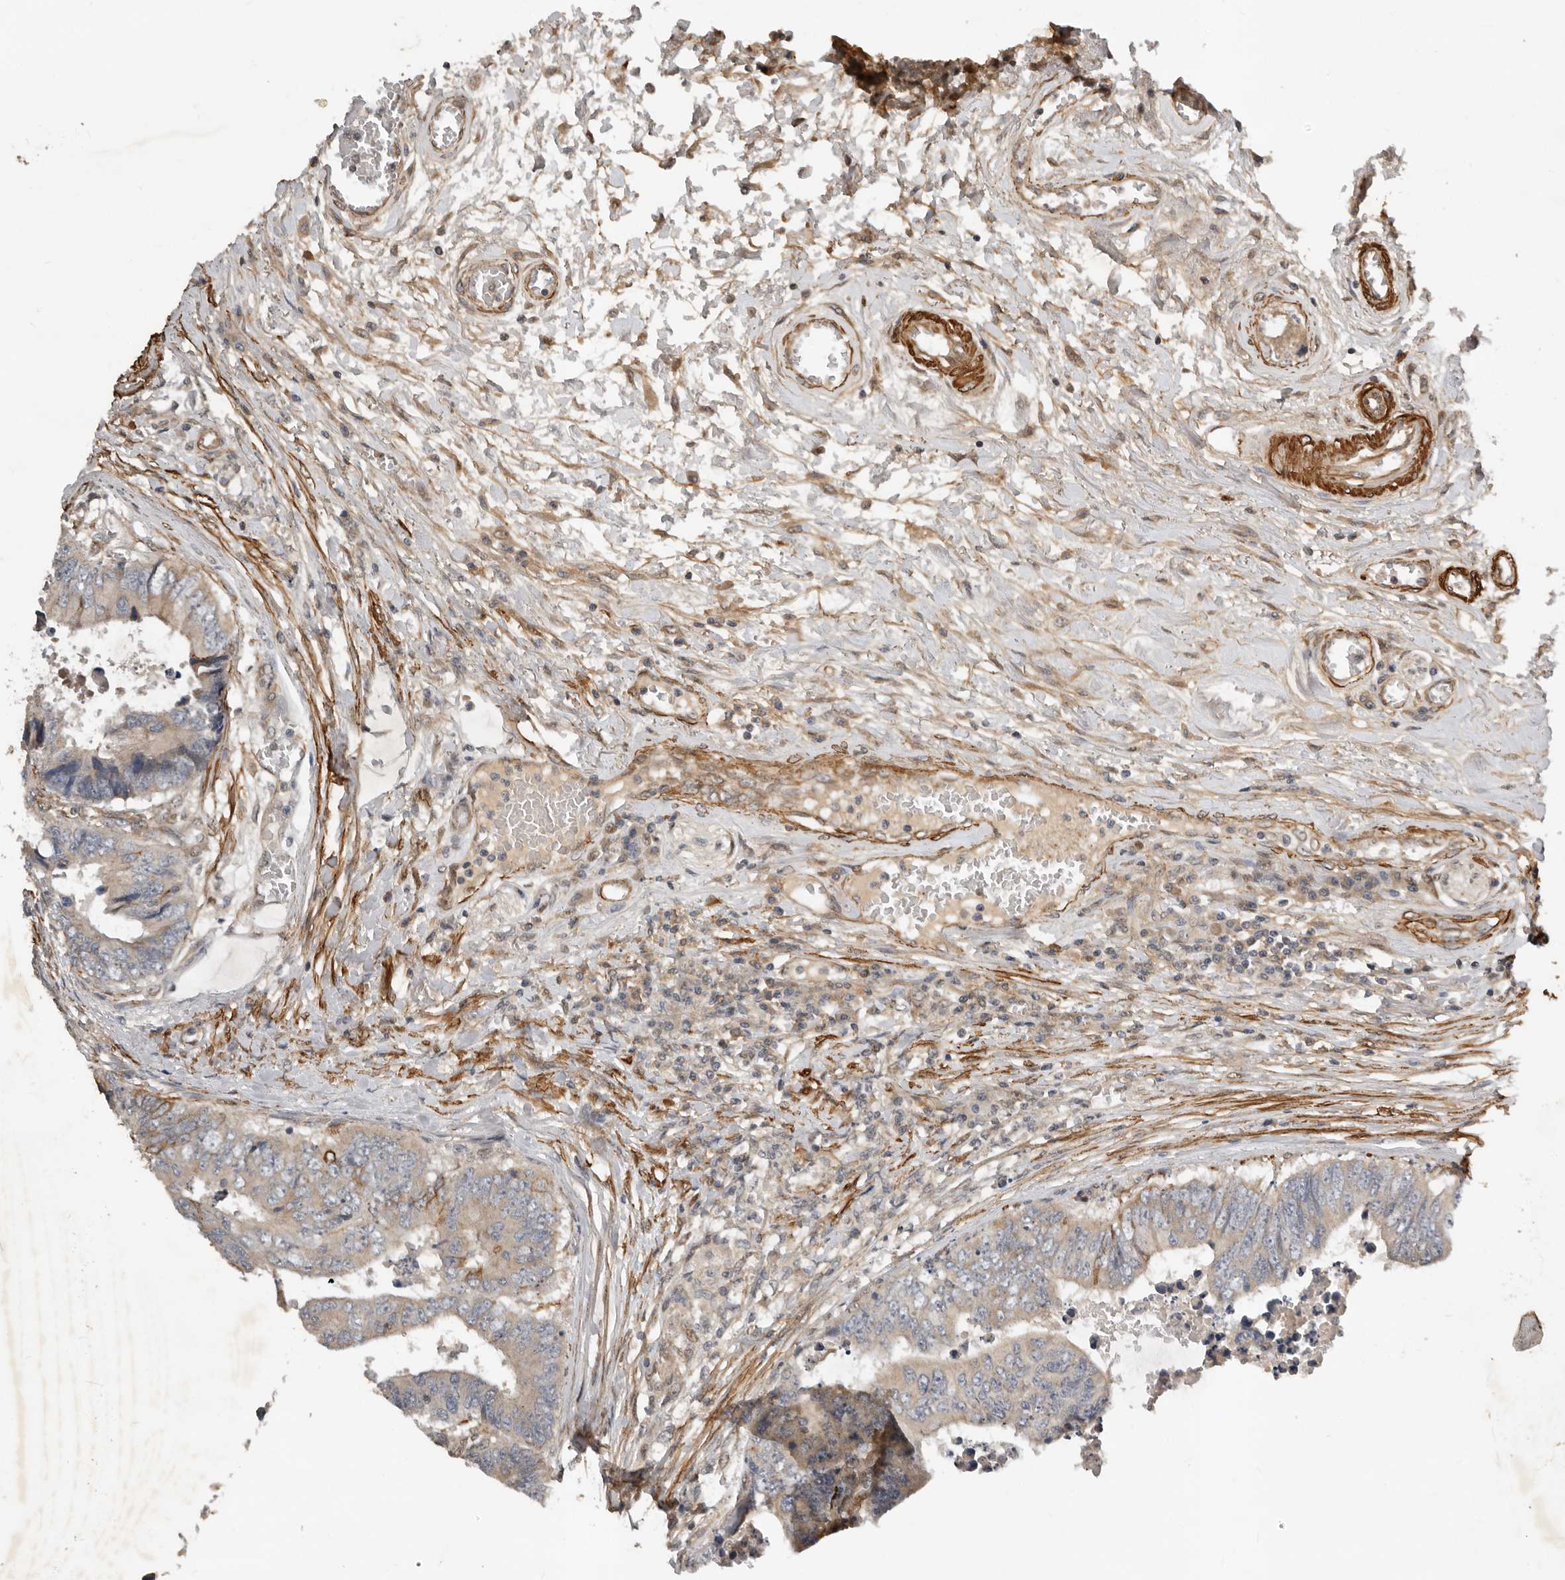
{"staining": {"intensity": "weak", "quantity": "25%-75%", "location": "cytoplasmic/membranous"}, "tissue": "colorectal cancer", "cell_type": "Tumor cells", "image_type": "cancer", "snomed": [{"axis": "morphology", "description": "Adenocarcinoma, NOS"}, {"axis": "topography", "description": "Rectum"}], "caption": "There is low levels of weak cytoplasmic/membranous staining in tumor cells of colorectal cancer (adenocarcinoma), as demonstrated by immunohistochemical staining (brown color).", "gene": "RNF157", "patient": {"sex": "male", "age": 84}}